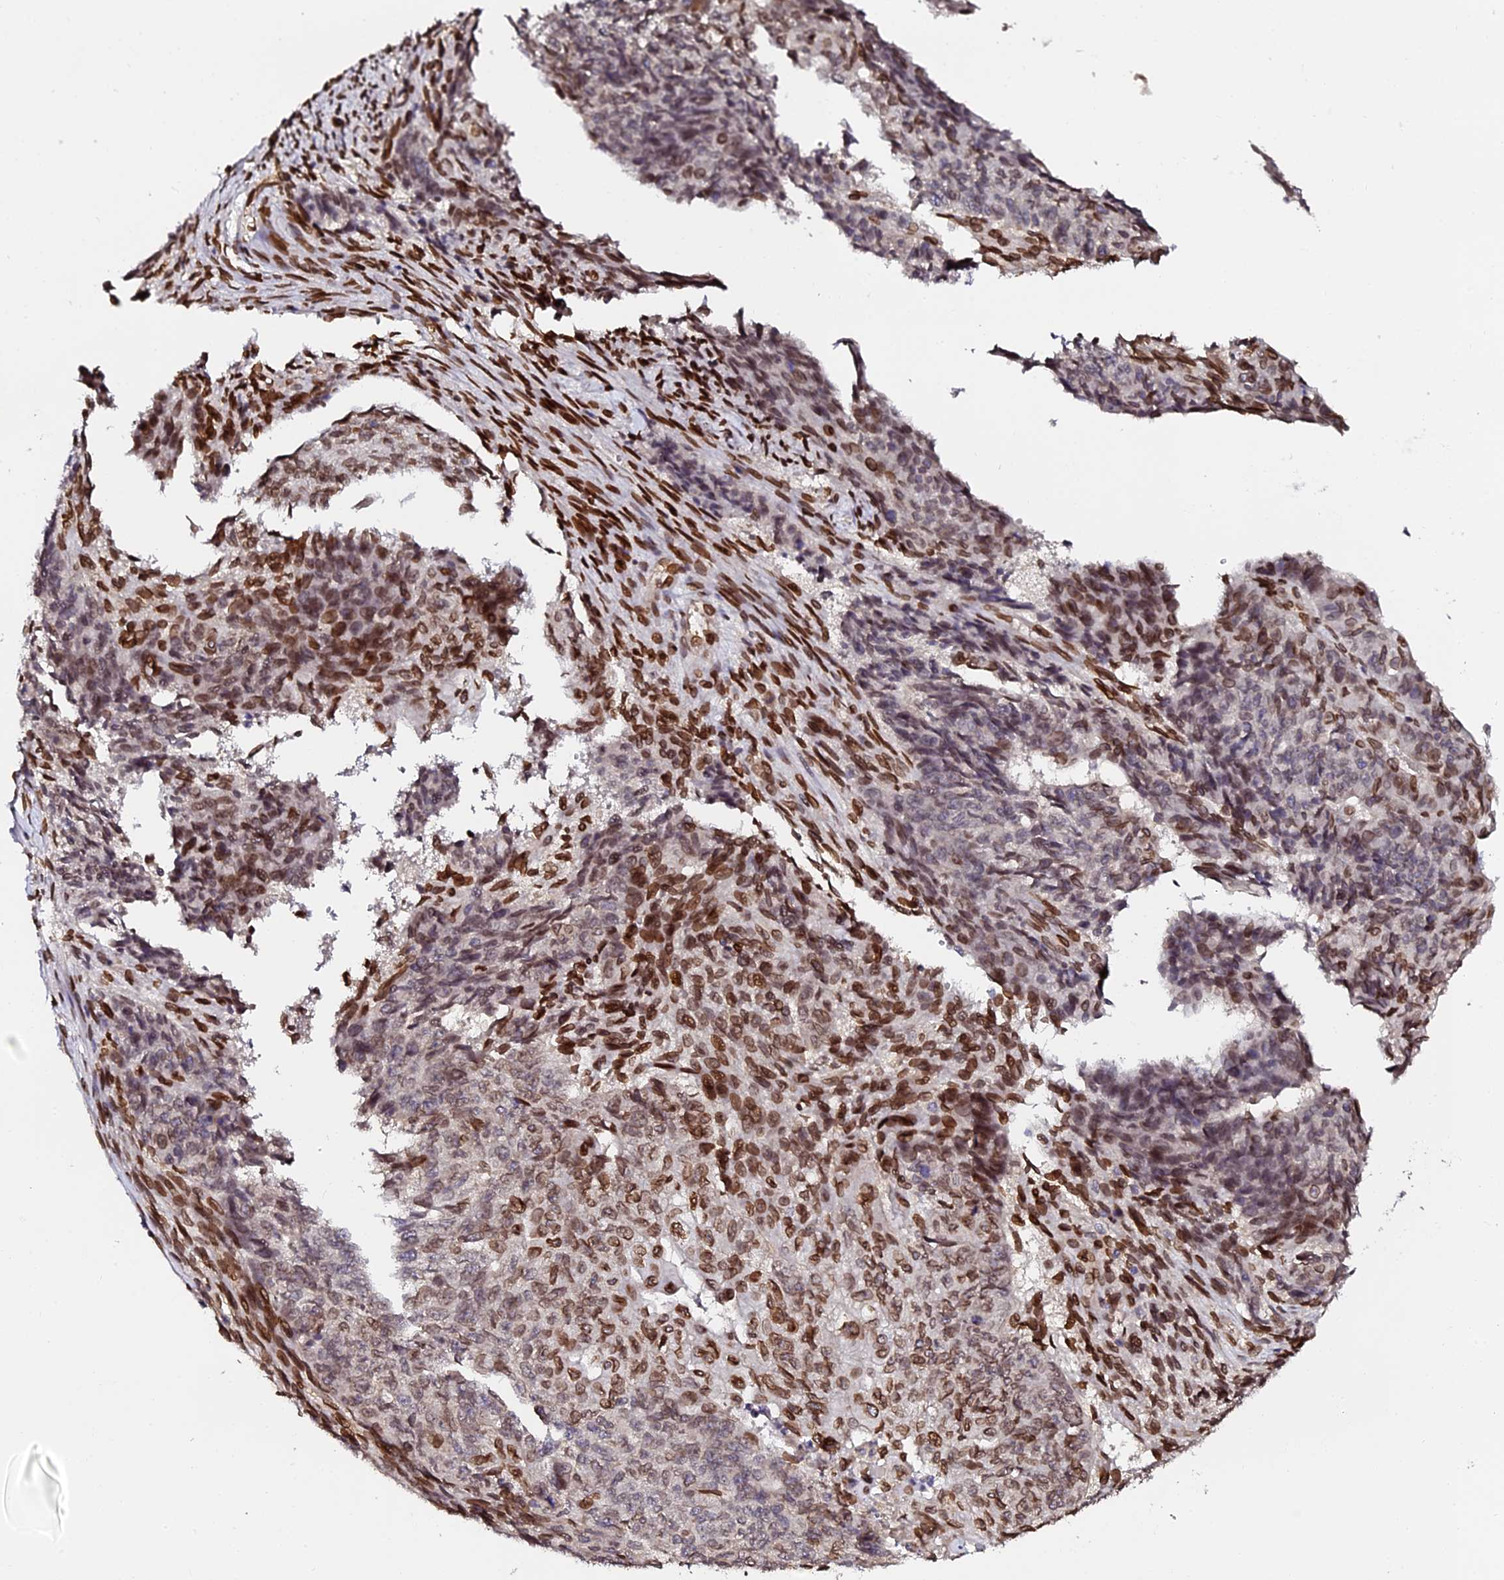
{"staining": {"intensity": "strong", "quantity": "<25%", "location": "cytoplasmic/membranous,nuclear"}, "tissue": "endometrial cancer", "cell_type": "Tumor cells", "image_type": "cancer", "snomed": [{"axis": "morphology", "description": "Adenocarcinoma, NOS"}, {"axis": "topography", "description": "Endometrium"}], "caption": "Immunohistochemical staining of endometrial cancer (adenocarcinoma) reveals medium levels of strong cytoplasmic/membranous and nuclear staining in about <25% of tumor cells. (DAB (3,3'-diaminobenzidine) IHC, brown staining for protein, blue staining for nuclei).", "gene": "ANAPC5", "patient": {"sex": "female", "age": 32}}